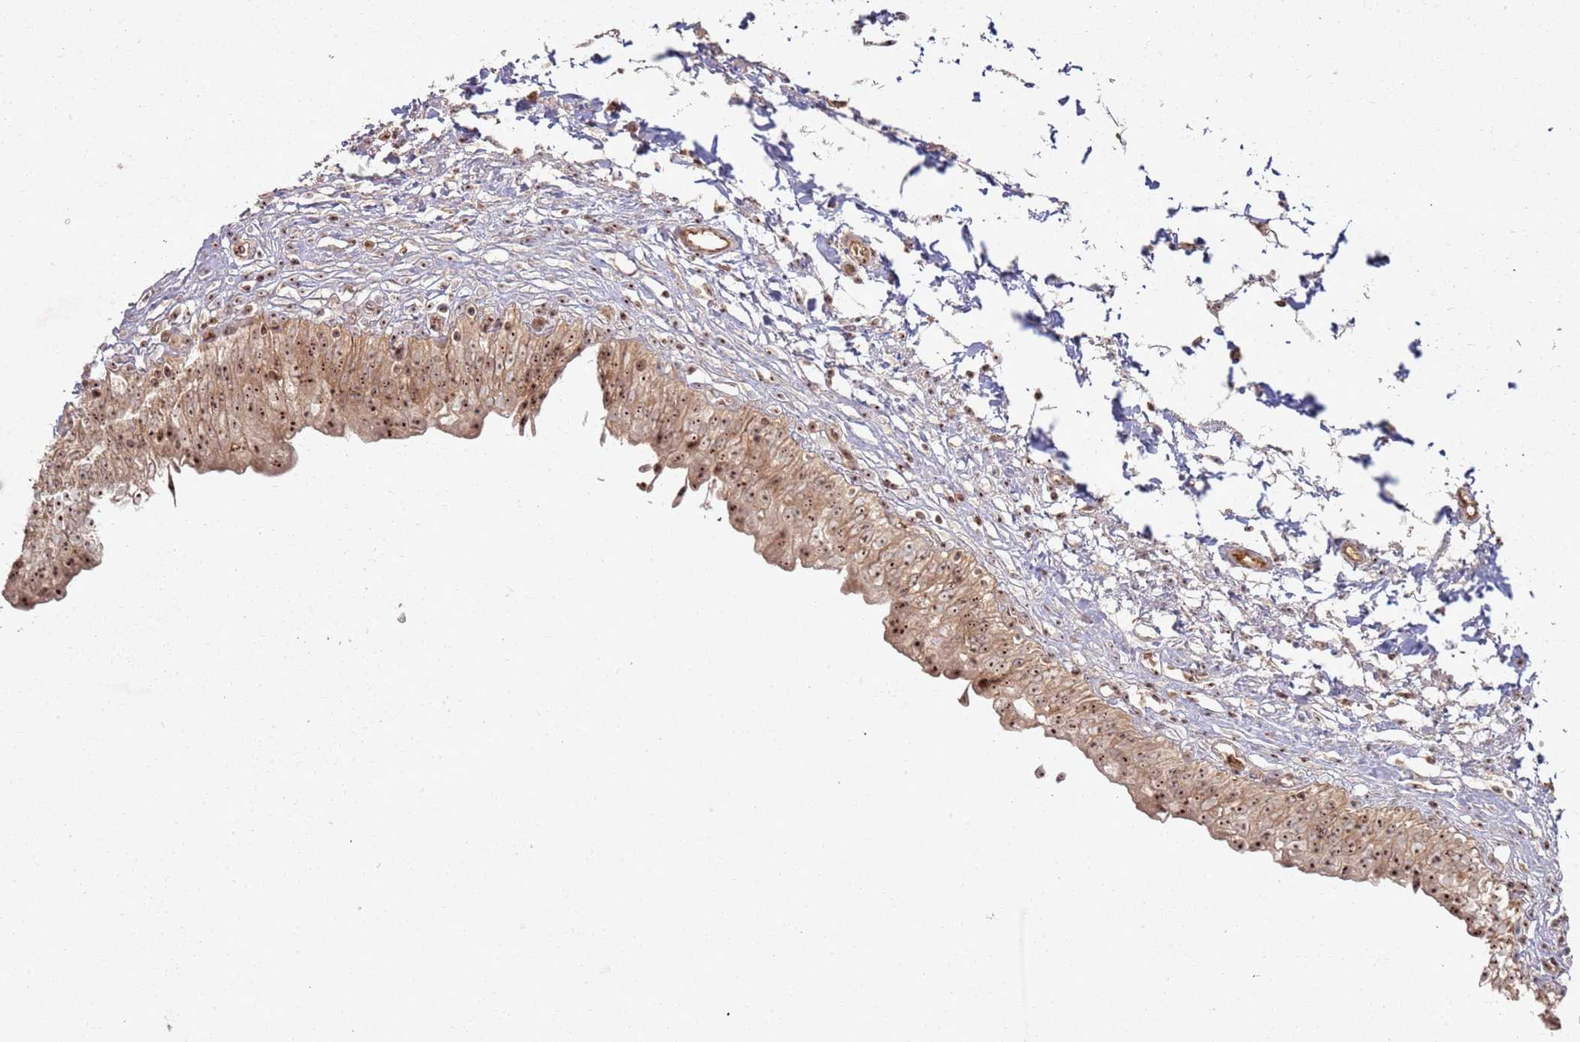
{"staining": {"intensity": "strong", "quantity": ">75%", "location": "cytoplasmic/membranous,nuclear"}, "tissue": "urinary bladder", "cell_type": "Urothelial cells", "image_type": "normal", "snomed": [{"axis": "morphology", "description": "Normal tissue, NOS"}, {"axis": "topography", "description": "Urinary bladder"}], "caption": "Urinary bladder stained with a brown dye demonstrates strong cytoplasmic/membranous,nuclear positive expression in about >75% of urothelial cells.", "gene": "UTP11", "patient": {"sex": "male", "age": 55}}